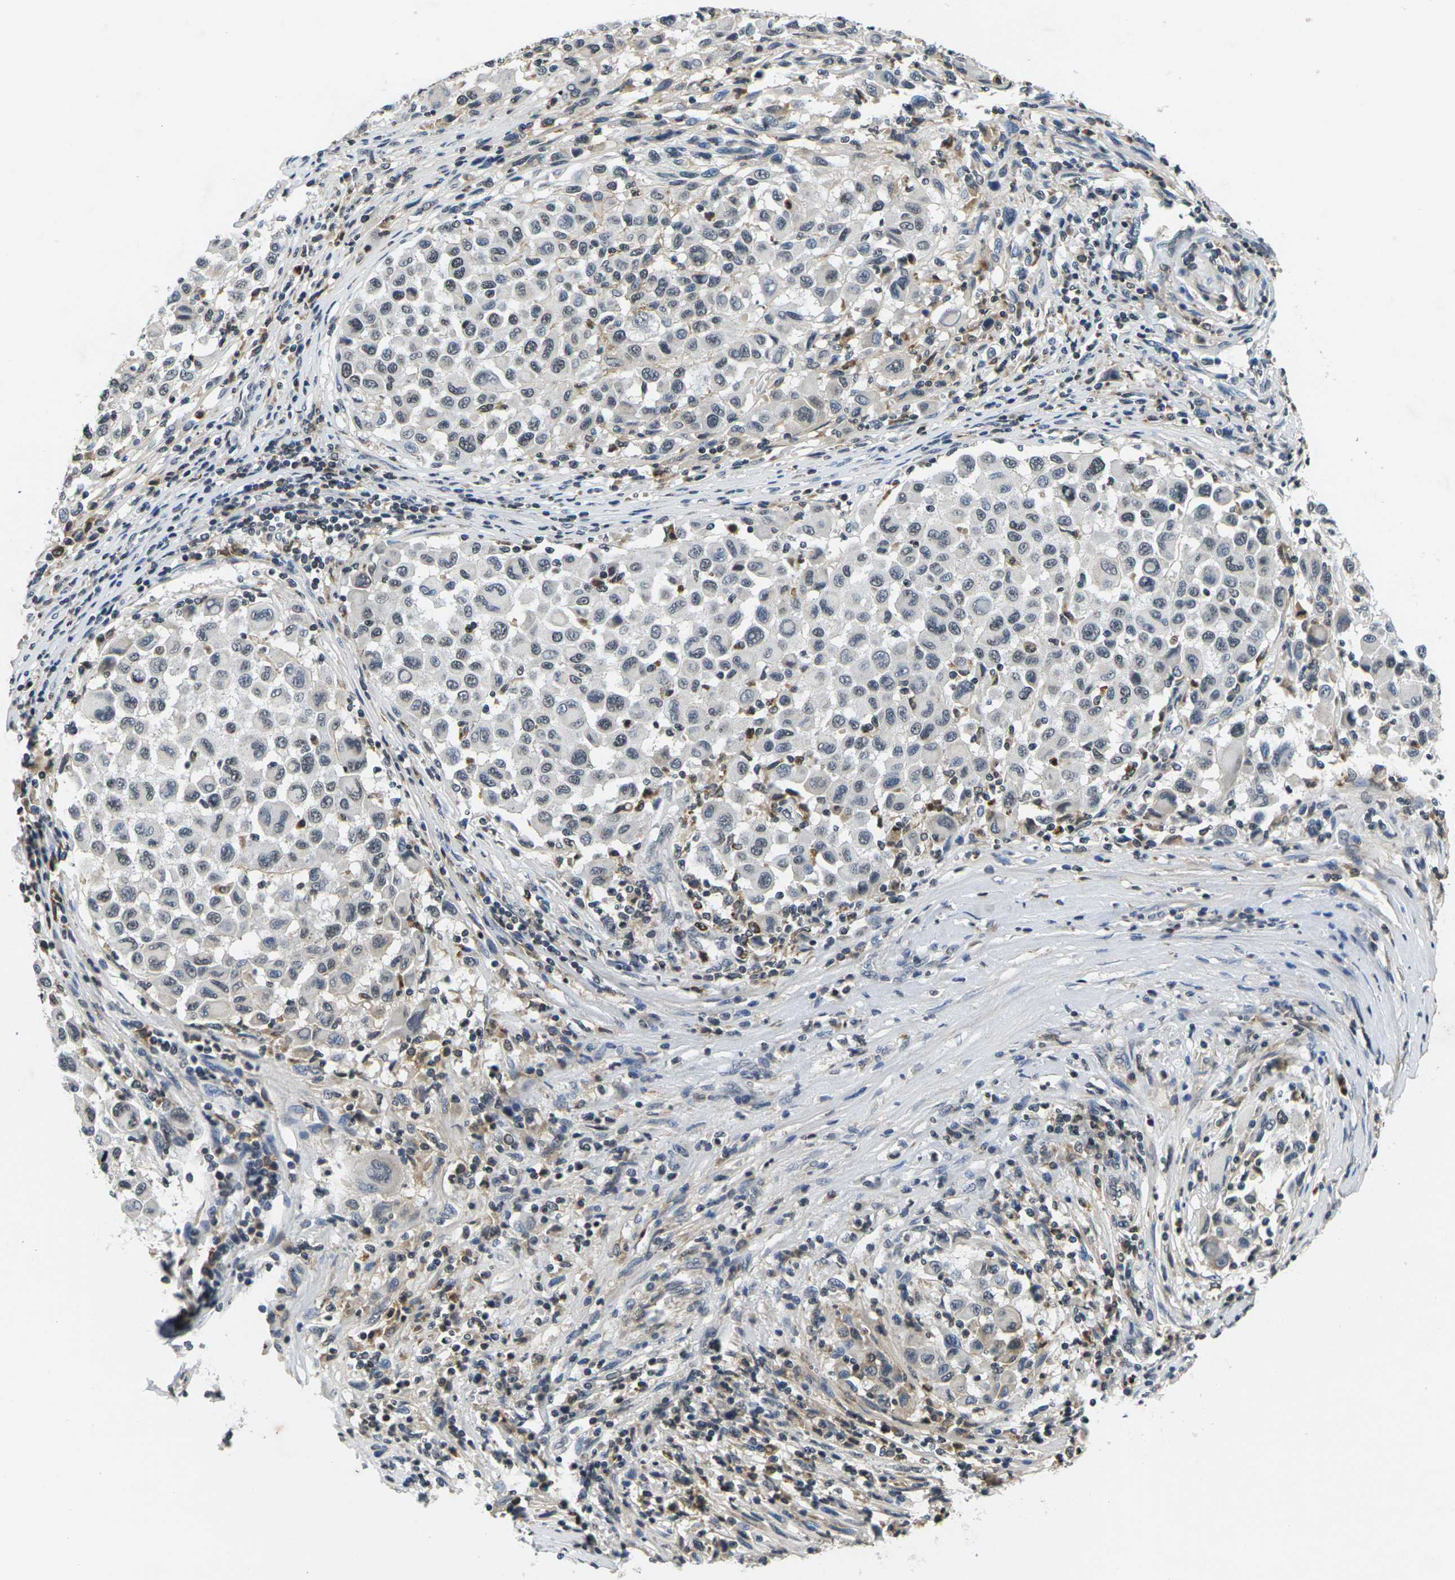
{"staining": {"intensity": "negative", "quantity": "none", "location": "none"}, "tissue": "melanoma", "cell_type": "Tumor cells", "image_type": "cancer", "snomed": [{"axis": "morphology", "description": "Malignant melanoma, Metastatic site"}, {"axis": "topography", "description": "Lymph node"}], "caption": "IHC image of neoplastic tissue: melanoma stained with DAB (3,3'-diaminobenzidine) exhibits no significant protein positivity in tumor cells.", "gene": "C1QC", "patient": {"sex": "male", "age": 61}}